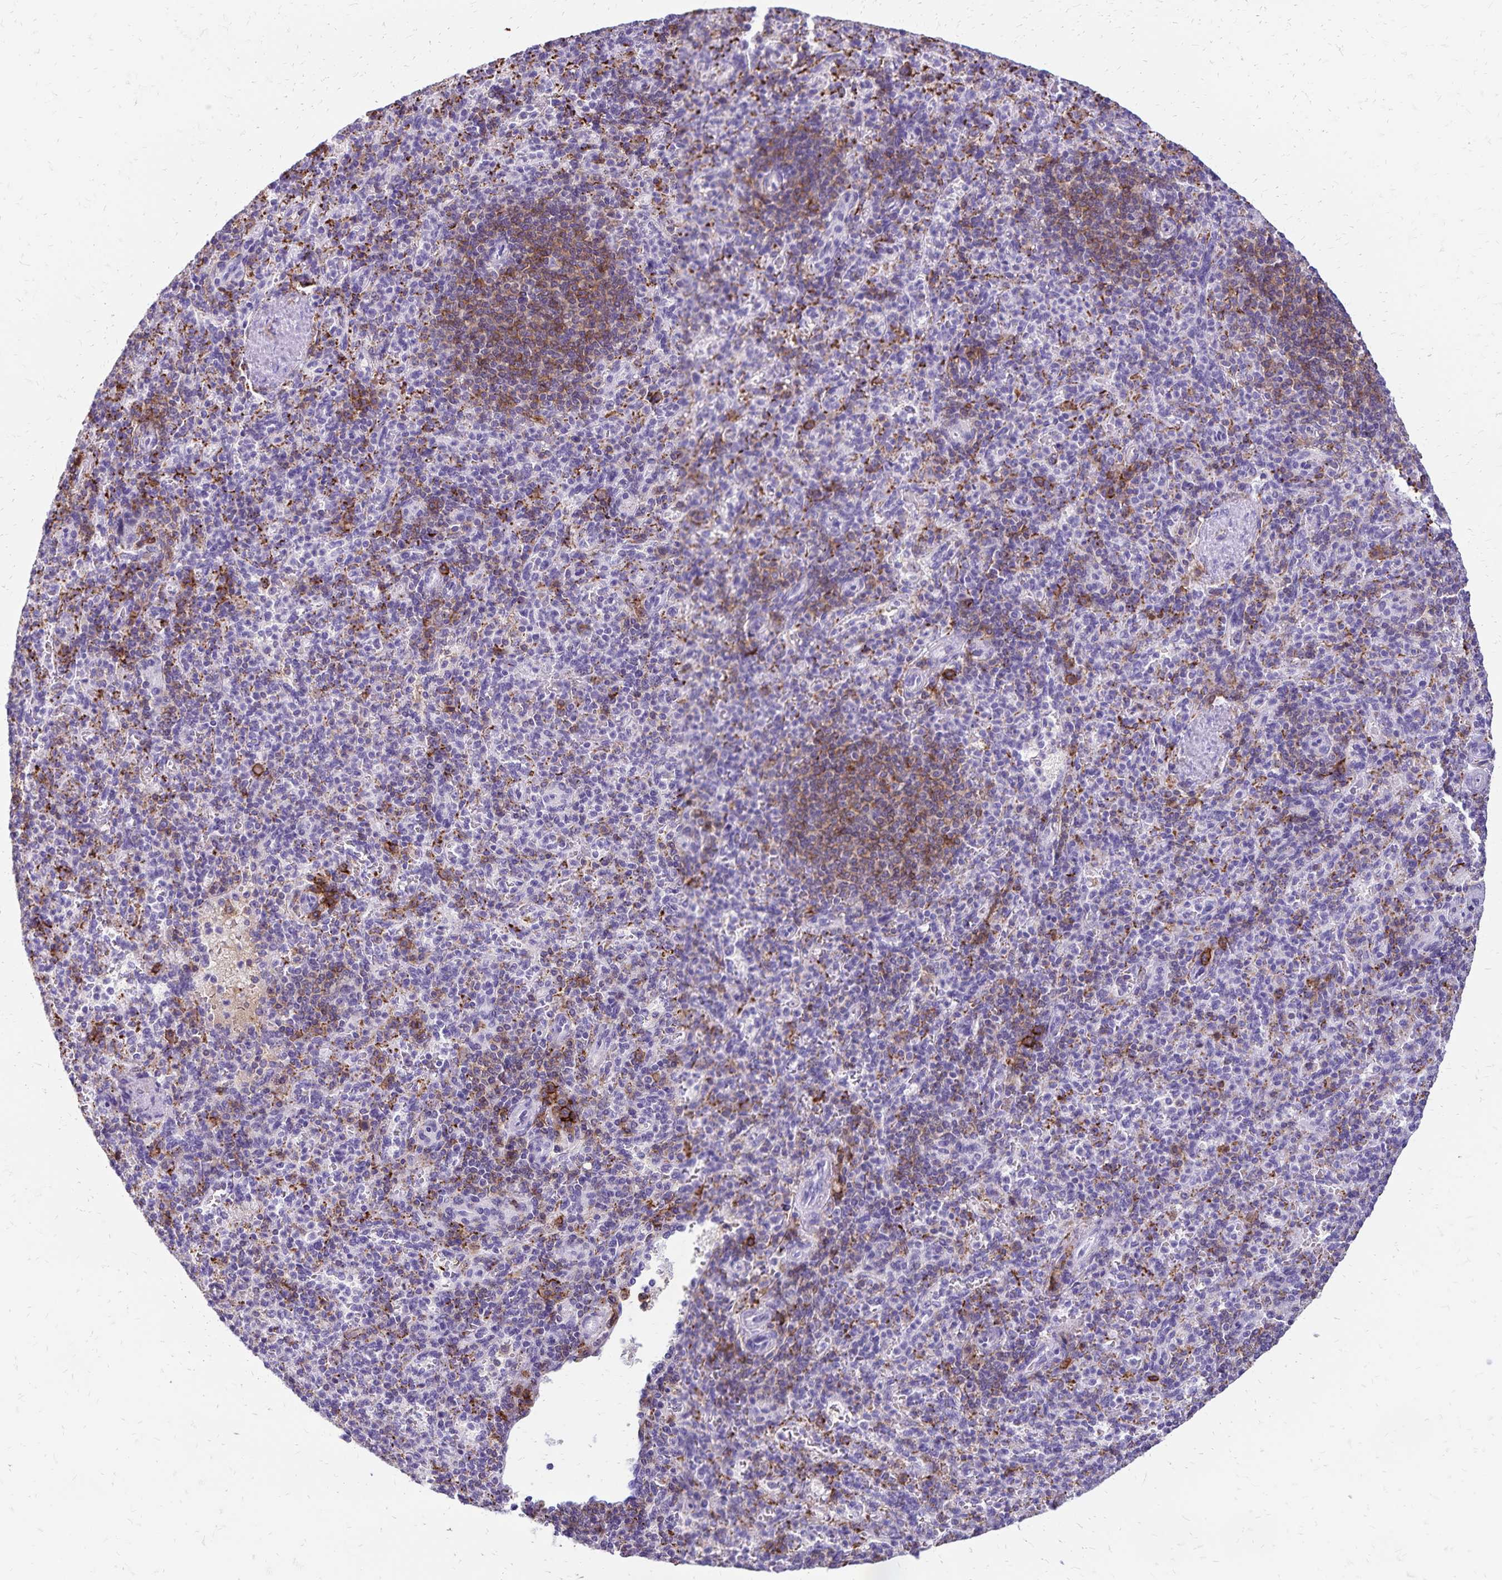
{"staining": {"intensity": "strong", "quantity": "<25%", "location": "cytoplasmic/membranous"}, "tissue": "spleen", "cell_type": "Cells in red pulp", "image_type": "normal", "snomed": [{"axis": "morphology", "description": "Normal tissue, NOS"}, {"axis": "topography", "description": "Spleen"}], "caption": "Cells in red pulp display strong cytoplasmic/membranous positivity in about <25% of cells in normal spleen.", "gene": "CD27", "patient": {"sex": "female", "age": 74}}